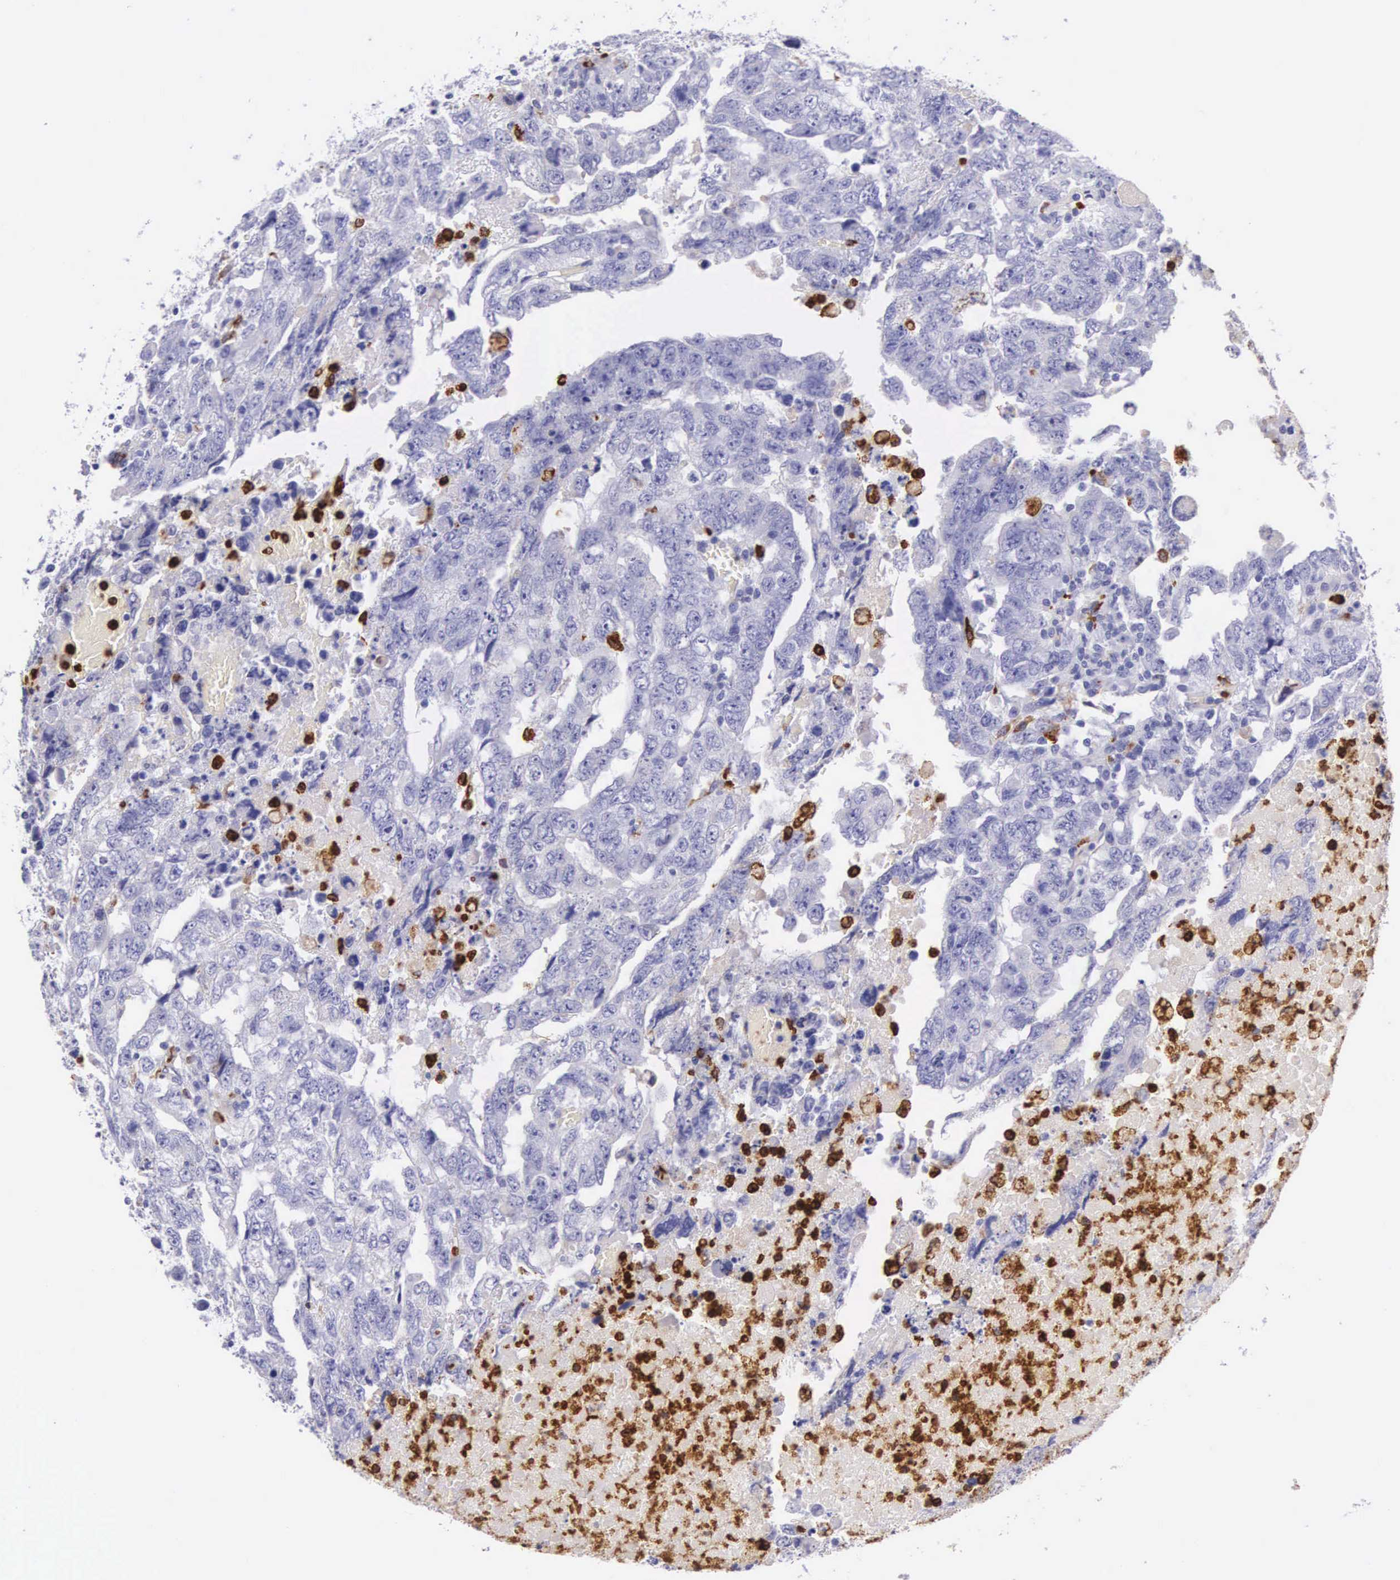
{"staining": {"intensity": "negative", "quantity": "none", "location": "none"}, "tissue": "testis cancer", "cell_type": "Tumor cells", "image_type": "cancer", "snomed": [{"axis": "morphology", "description": "Carcinoma, Embryonal, NOS"}, {"axis": "topography", "description": "Testis"}], "caption": "High power microscopy photomicrograph of an immunohistochemistry histopathology image of testis cancer, revealing no significant positivity in tumor cells.", "gene": "FCN1", "patient": {"sex": "male", "age": 36}}